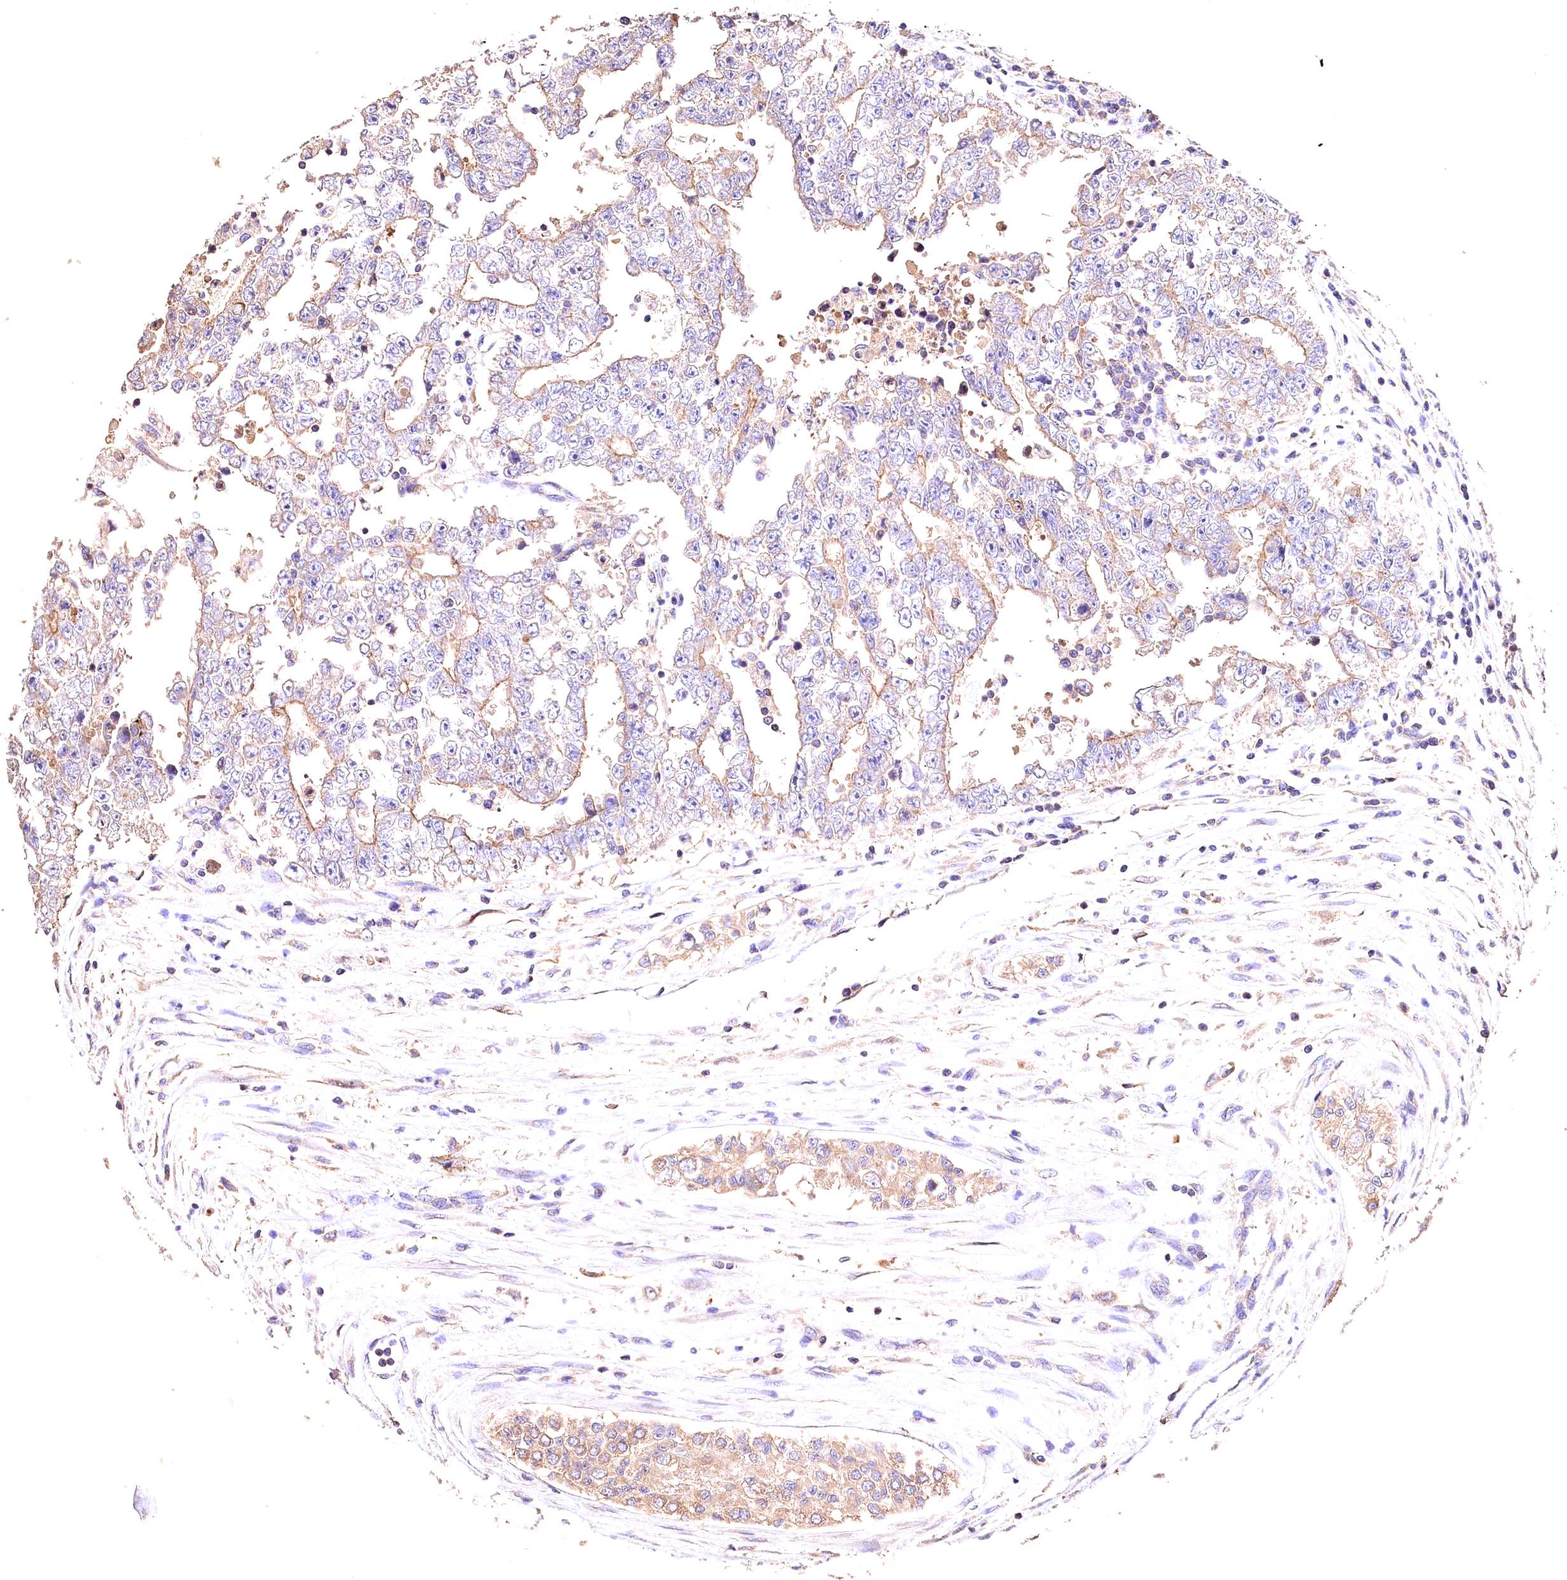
{"staining": {"intensity": "weak", "quantity": "25%-75%", "location": "cytoplasmic/membranous"}, "tissue": "testis cancer", "cell_type": "Tumor cells", "image_type": "cancer", "snomed": [{"axis": "morphology", "description": "Carcinoma, Embryonal, NOS"}, {"axis": "topography", "description": "Testis"}], "caption": "The immunohistochemical stain labels weak cytoplasmic/membranous positivity in tumor cells of testis cancer (embryonal carcinoma) tissue. (DAB = brown stain, brightfield microscopy at high magnification).", "gene": "OAS3", "patient": {"sex": "male", "age": 25}}